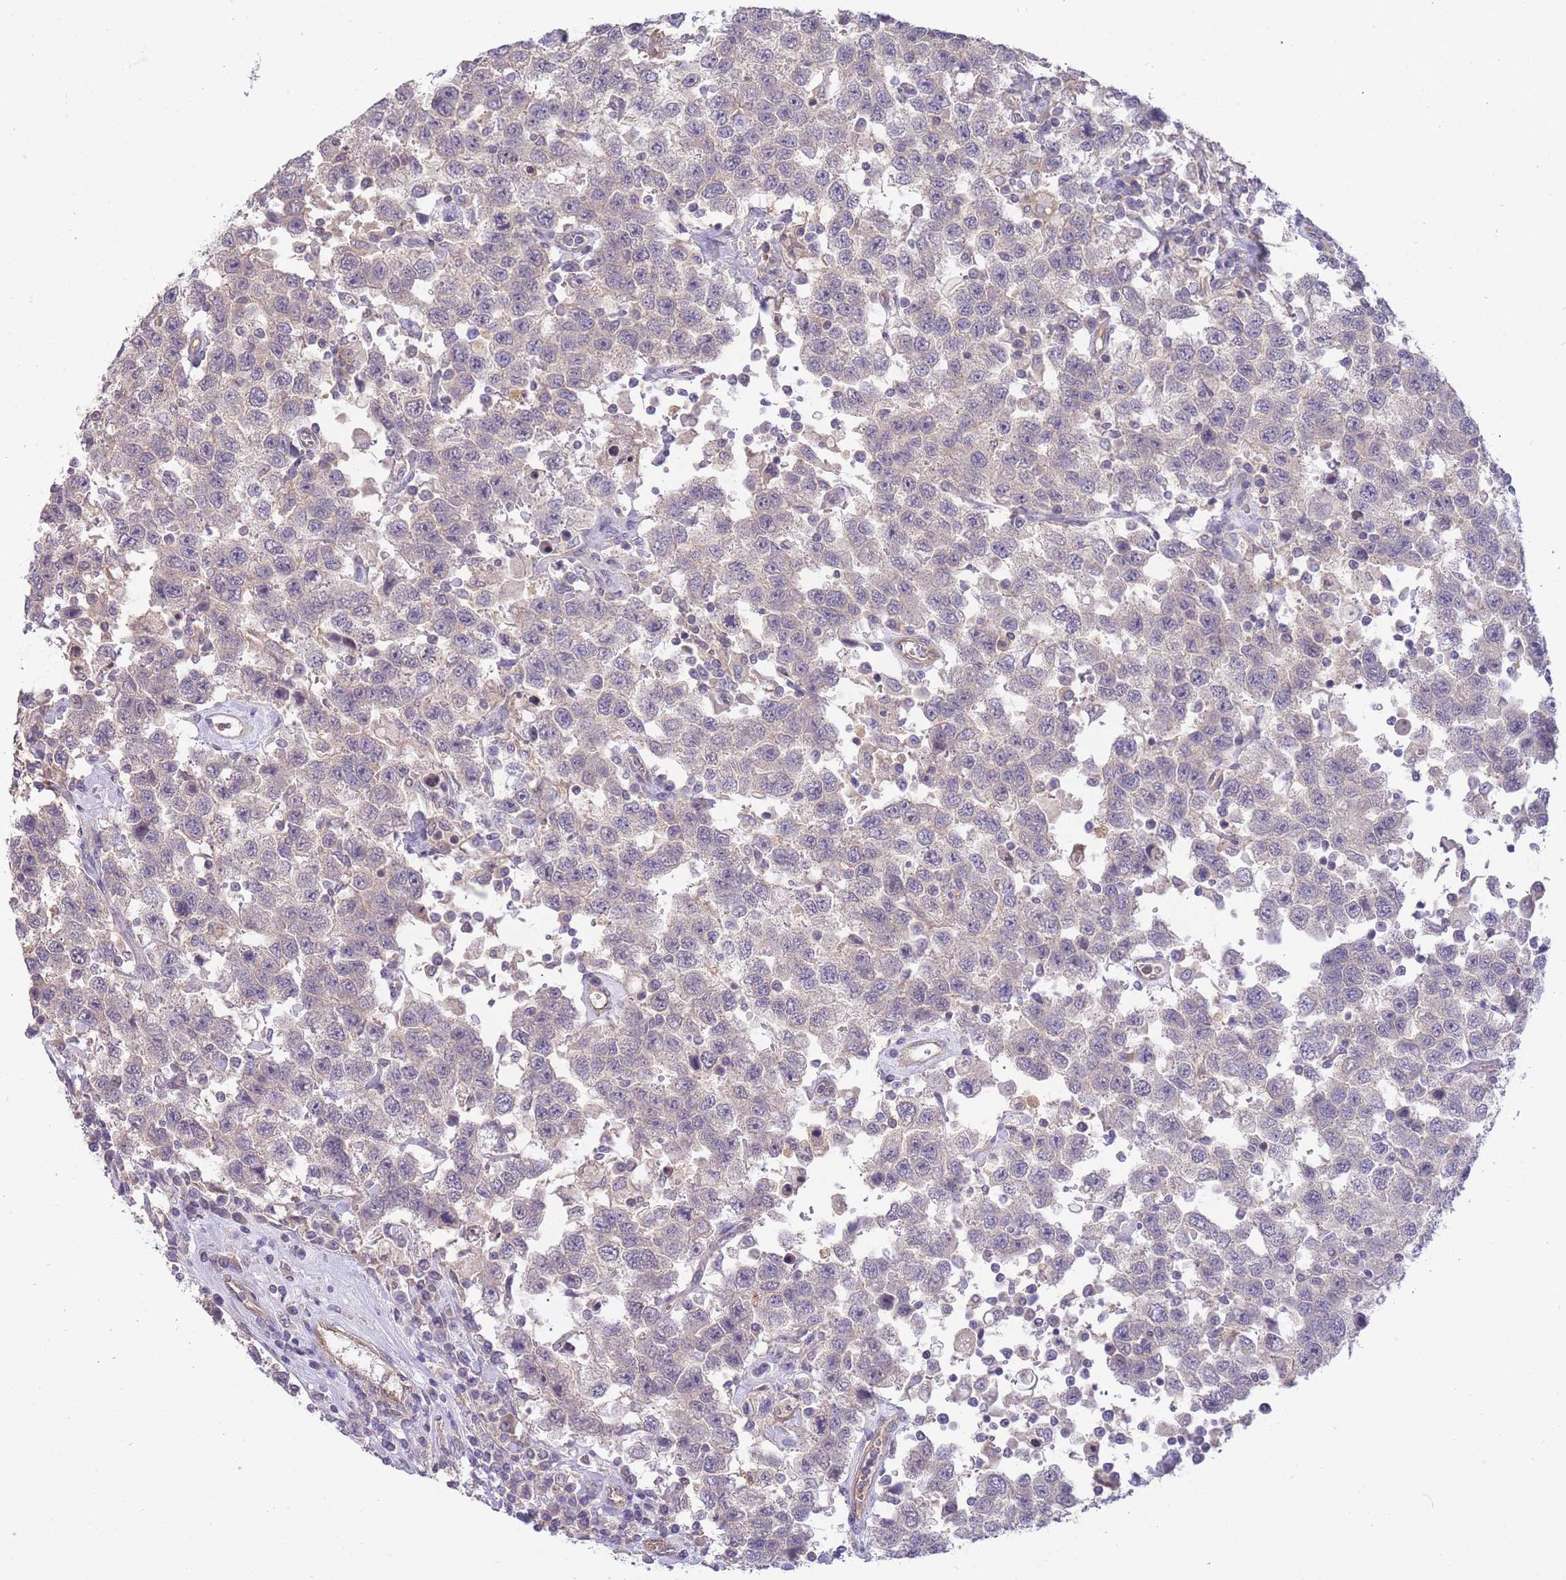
{"staining": {"intensity": "negative", "quantity": "none", "location": "none"}, "tissue": "testis cancer", "cell_type": "Tumor cells", "image_type": "cancer", "snomed": [{"axis": "morphology", "description": "Seminoma, NOS"}, {"axis": "topography", "description": "Testis"}], "caption": "Tumor cells show no significant protein staining in testis cancer (seminoma).", "gene": "SMC6", "patient": {"sex": "male", "age": 41}}